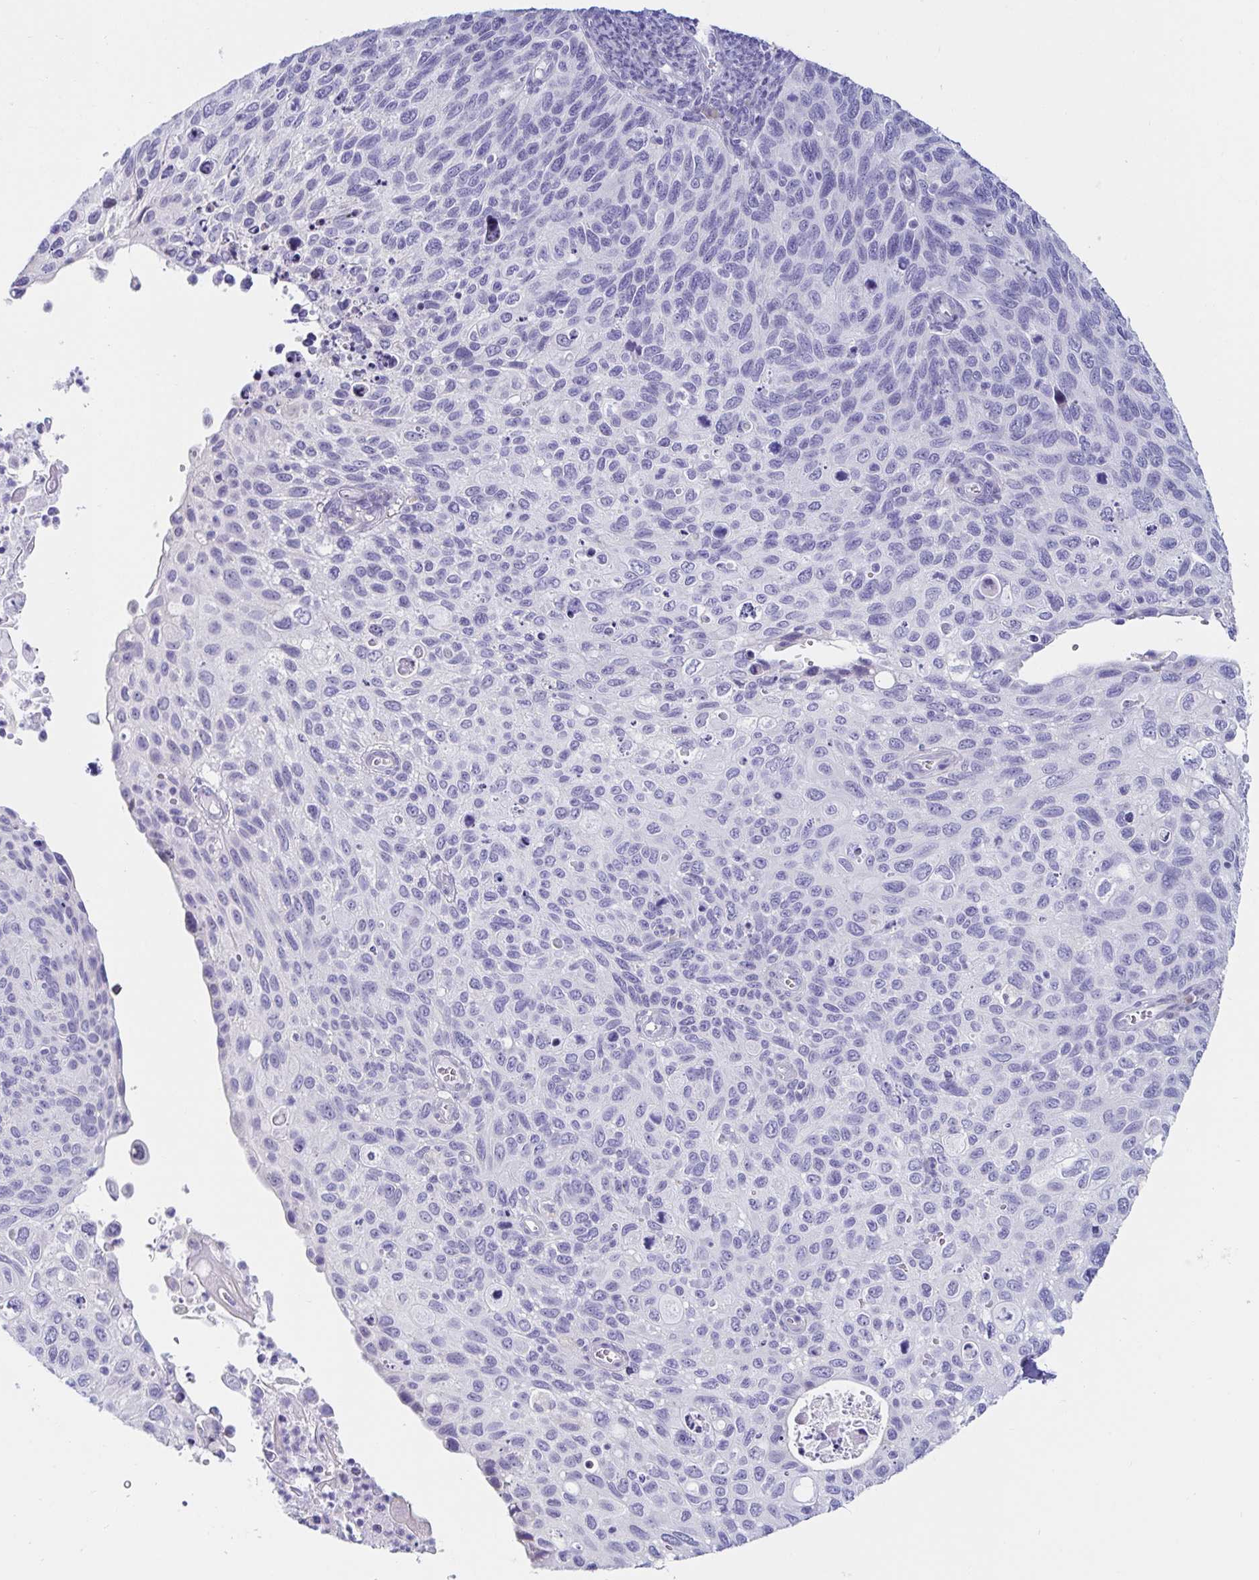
{"staining": {"intensity": "negative", "quantity": "none", "location": "none"}, "tissue": "cervical cancer", "cell_type": "Tumor cells", "image_type": "cancer", "snomed": [{"axis": "morphology", "description": "Squamous cell carcinoma, NOS"}, {"axis": "topography", "description": "Cervix"}], "caption": "The IHC micrograph has no significant staining in tumor cells of cervical cancer tissue. The staining was performed using DAB to visualize the protein expression in brown, while the nuclei were stained in blue with hematoxylin (Magnification: 20x).", "gene": "C4orf17", "patient": {"sex": "female", "age": 70}}